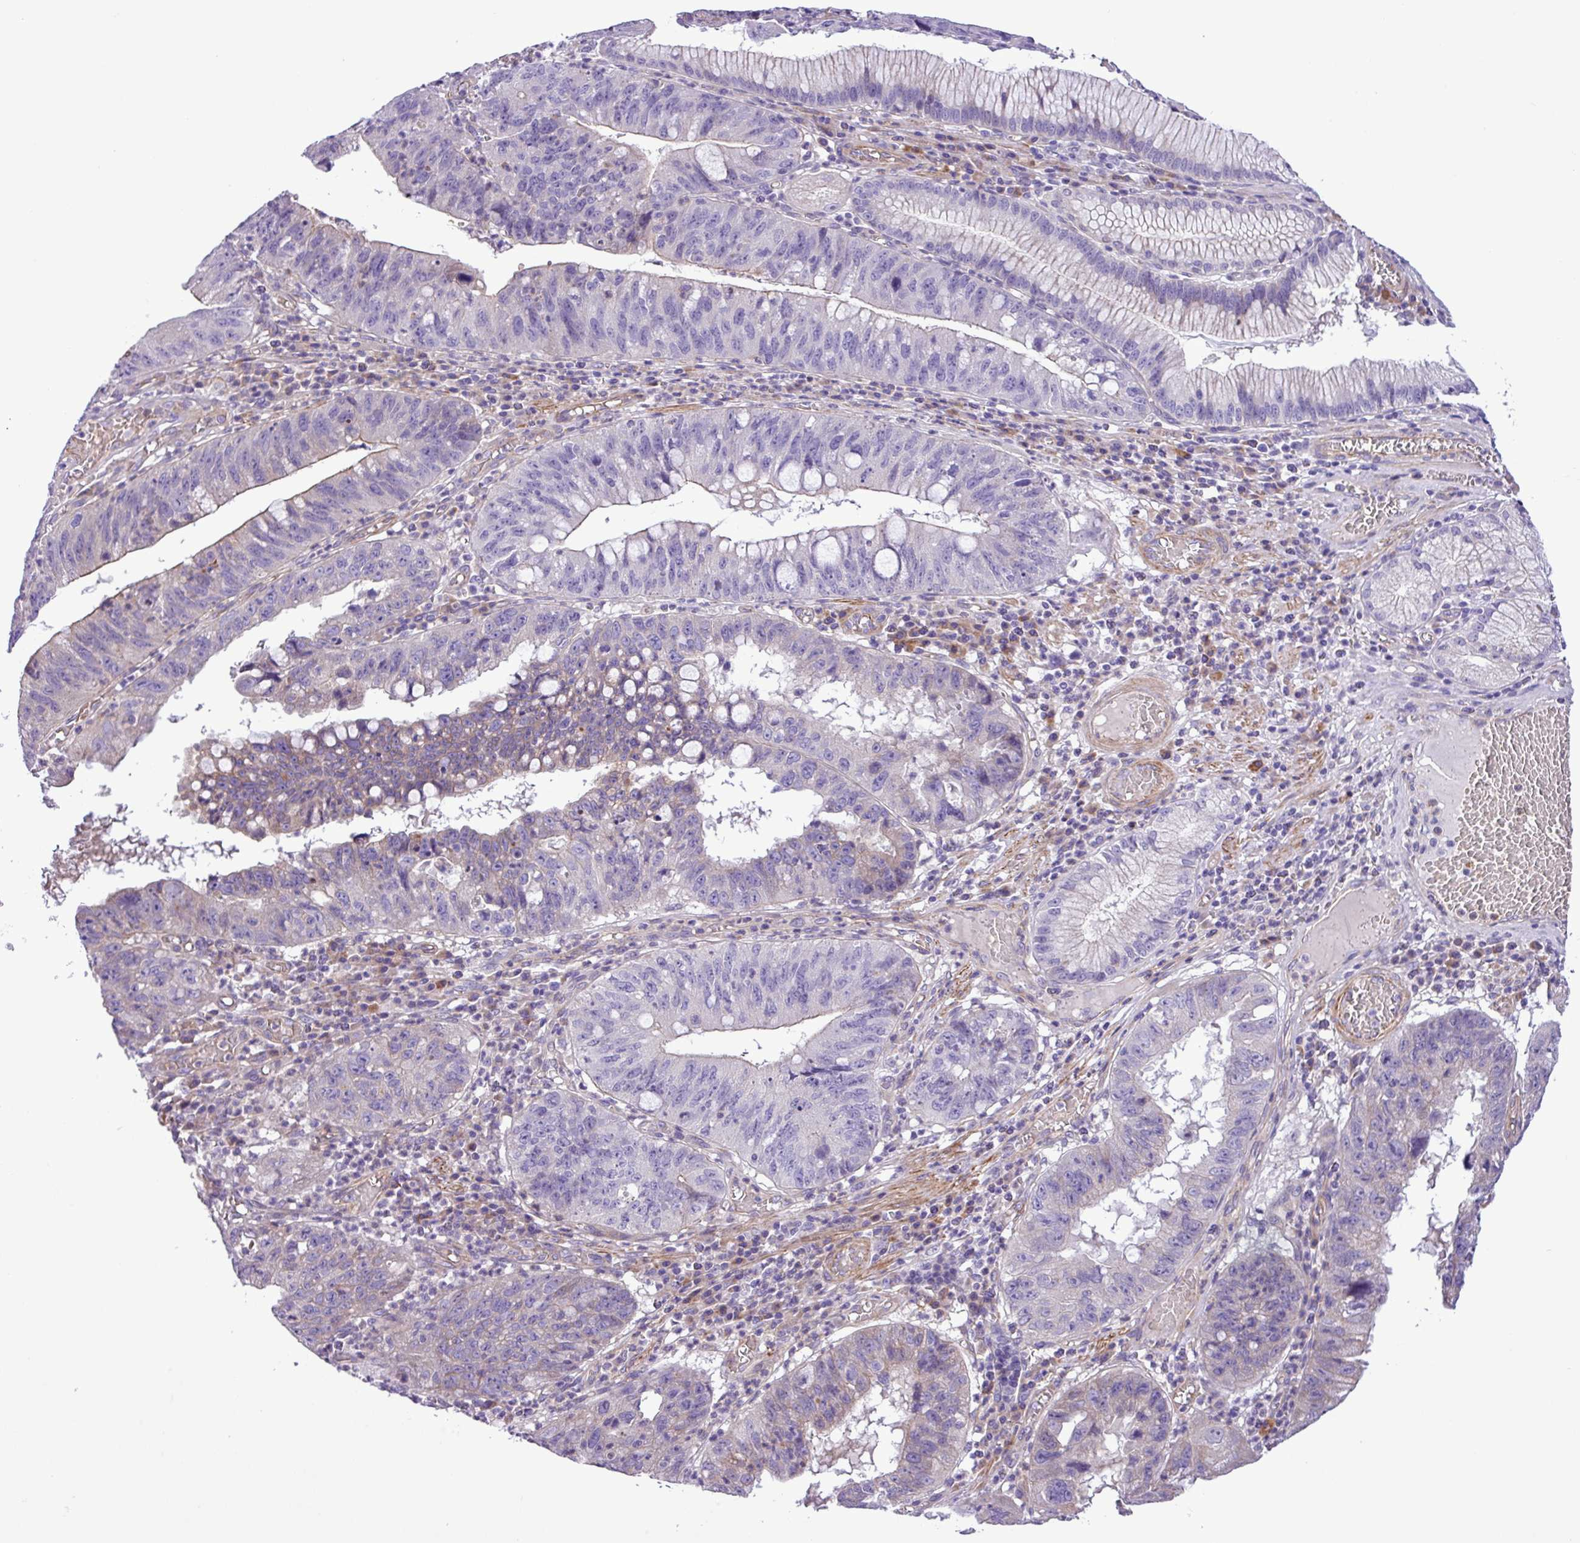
{"staining": {"intensity": "weak", "quantity": "<25%", "location": "cytoplasmic/membranous"}, "tissue": "stomach cancer", "cell_type": "Tumor cells", "image_type": "cancer", "snomed": [{"axis": "morphology", "description": "Adenocarcinoma, NOS"}, {"axis": "topography", "description": "Stomach"}], "caption": "Immunohistochemistry (IHC) of human adenocarcinoma (stomach) reveals no expression in tumor cells.", "gene": "C11orf91", "patient": {"sex": "male", "age": 59}}